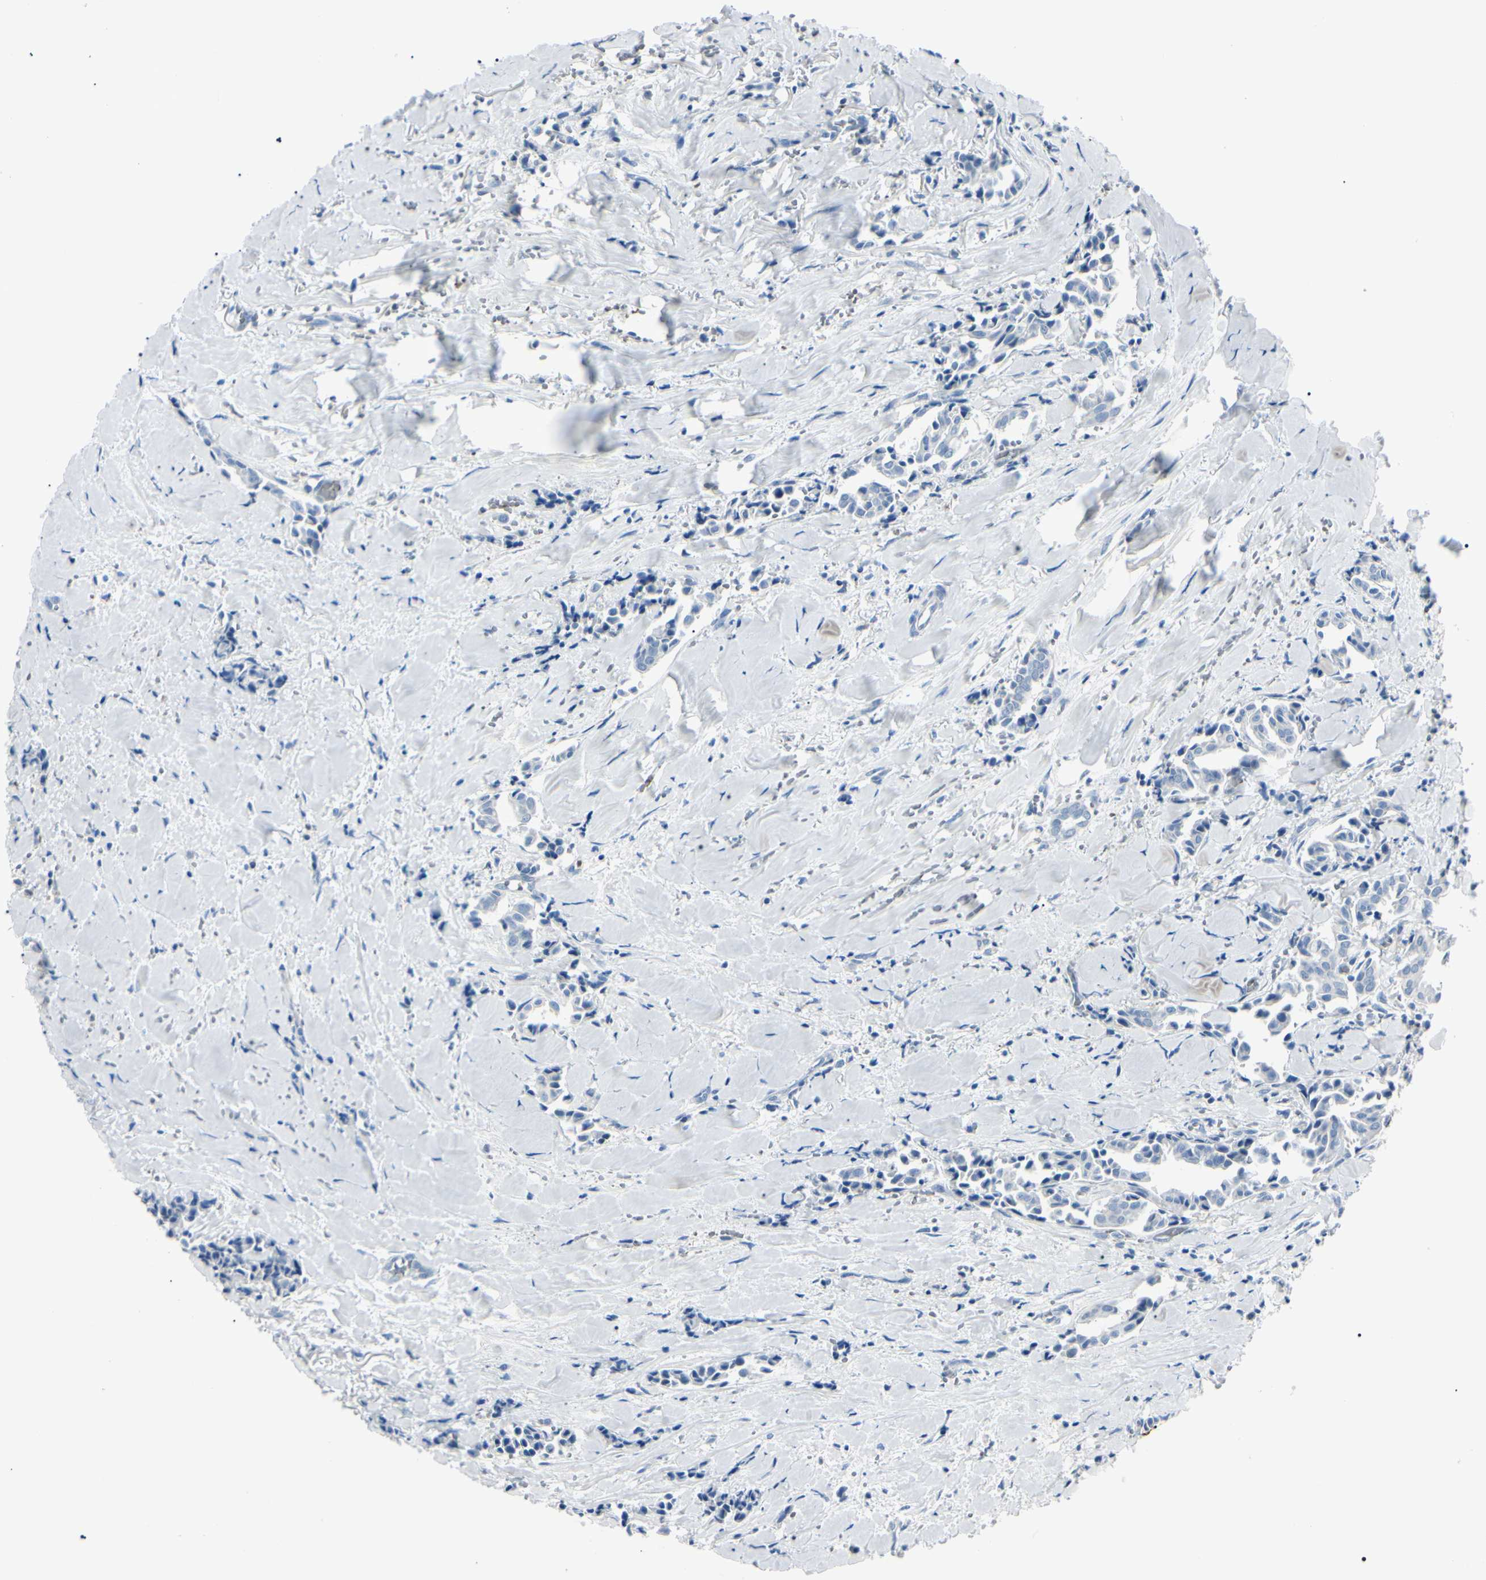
{"staining": {"intensity": "negative", "quantity": "none", "location": "none"}, "tissue": "head and neck cancer", "cell_type": "Tumor cells", "image_type": "cancer", "snomed": [{"axis": "morphology", "description": "Adenocarcinoma, NOS"}, {"axis": "topography", "description": "Salivary gland"}, {"axis": "topography", "description": "Head-Neck"}], "caption": "Histopathology image shows no protein positivity in tumor cells of head and neck adenocarcinoma tissue.", "gene": "CA2", "patient": {"sex": "female", "age": 59}}